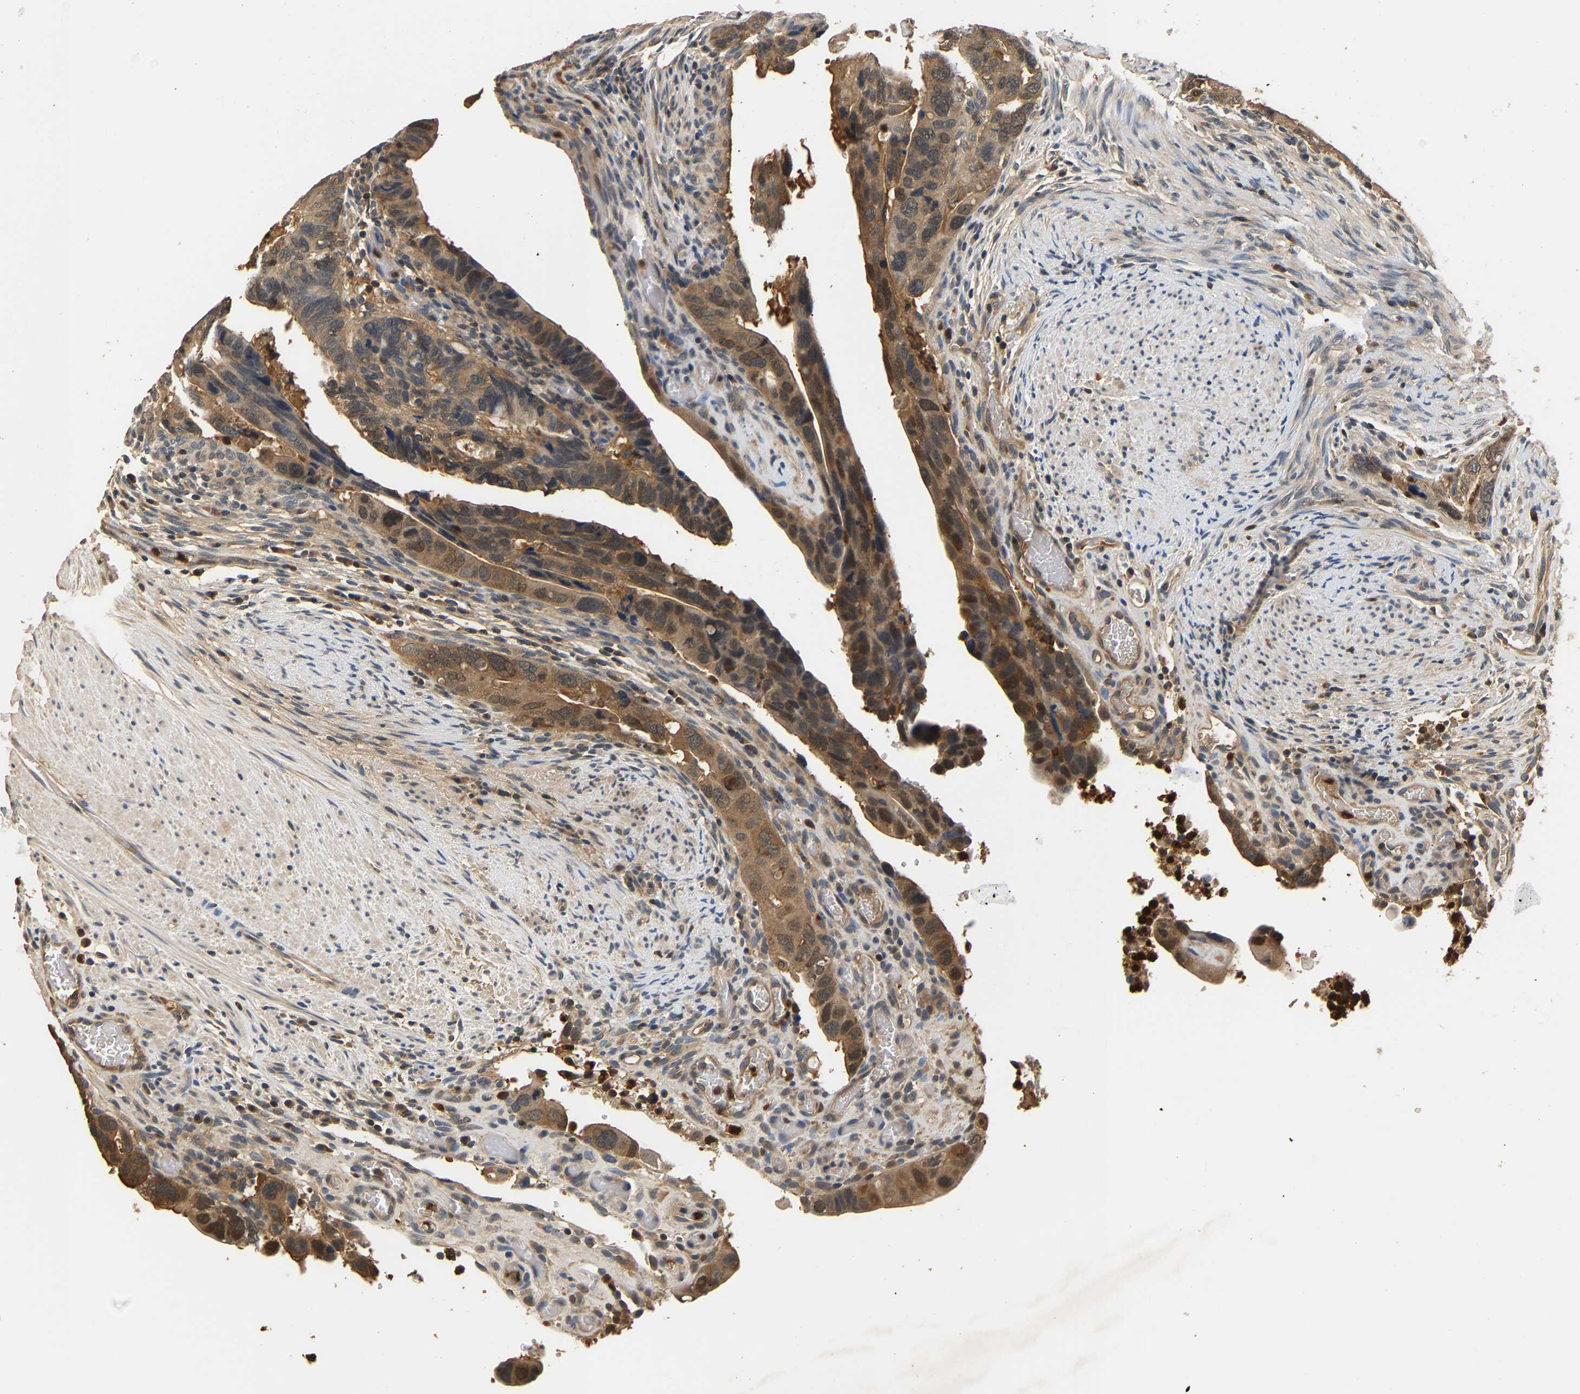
{"staining": {"intensity": "moderate", "quantity": ">75%", "location": "cytoplasmic/membranous"}, "tissue": "colorectal cancer", "cell_type": "Tumor cells", "image_type": "cancer", "snomed": [{"axis": "morphology", "description": "Adenocarcinoma, NOS"}, {"axis": "topography", "description": "Rectum"}], "caption": "A photomicrograph of human adenocarcinoma (colorectal) stained for a protein exhibits moderate cytoplasmic/membranous brown staining in tumor cells. (DAB (3,3'-diaminobenzidine) IHC with brightfield microscopy, high magnification).", "gene": "GPI", "patient": {"sex": "male", "age": 53}}